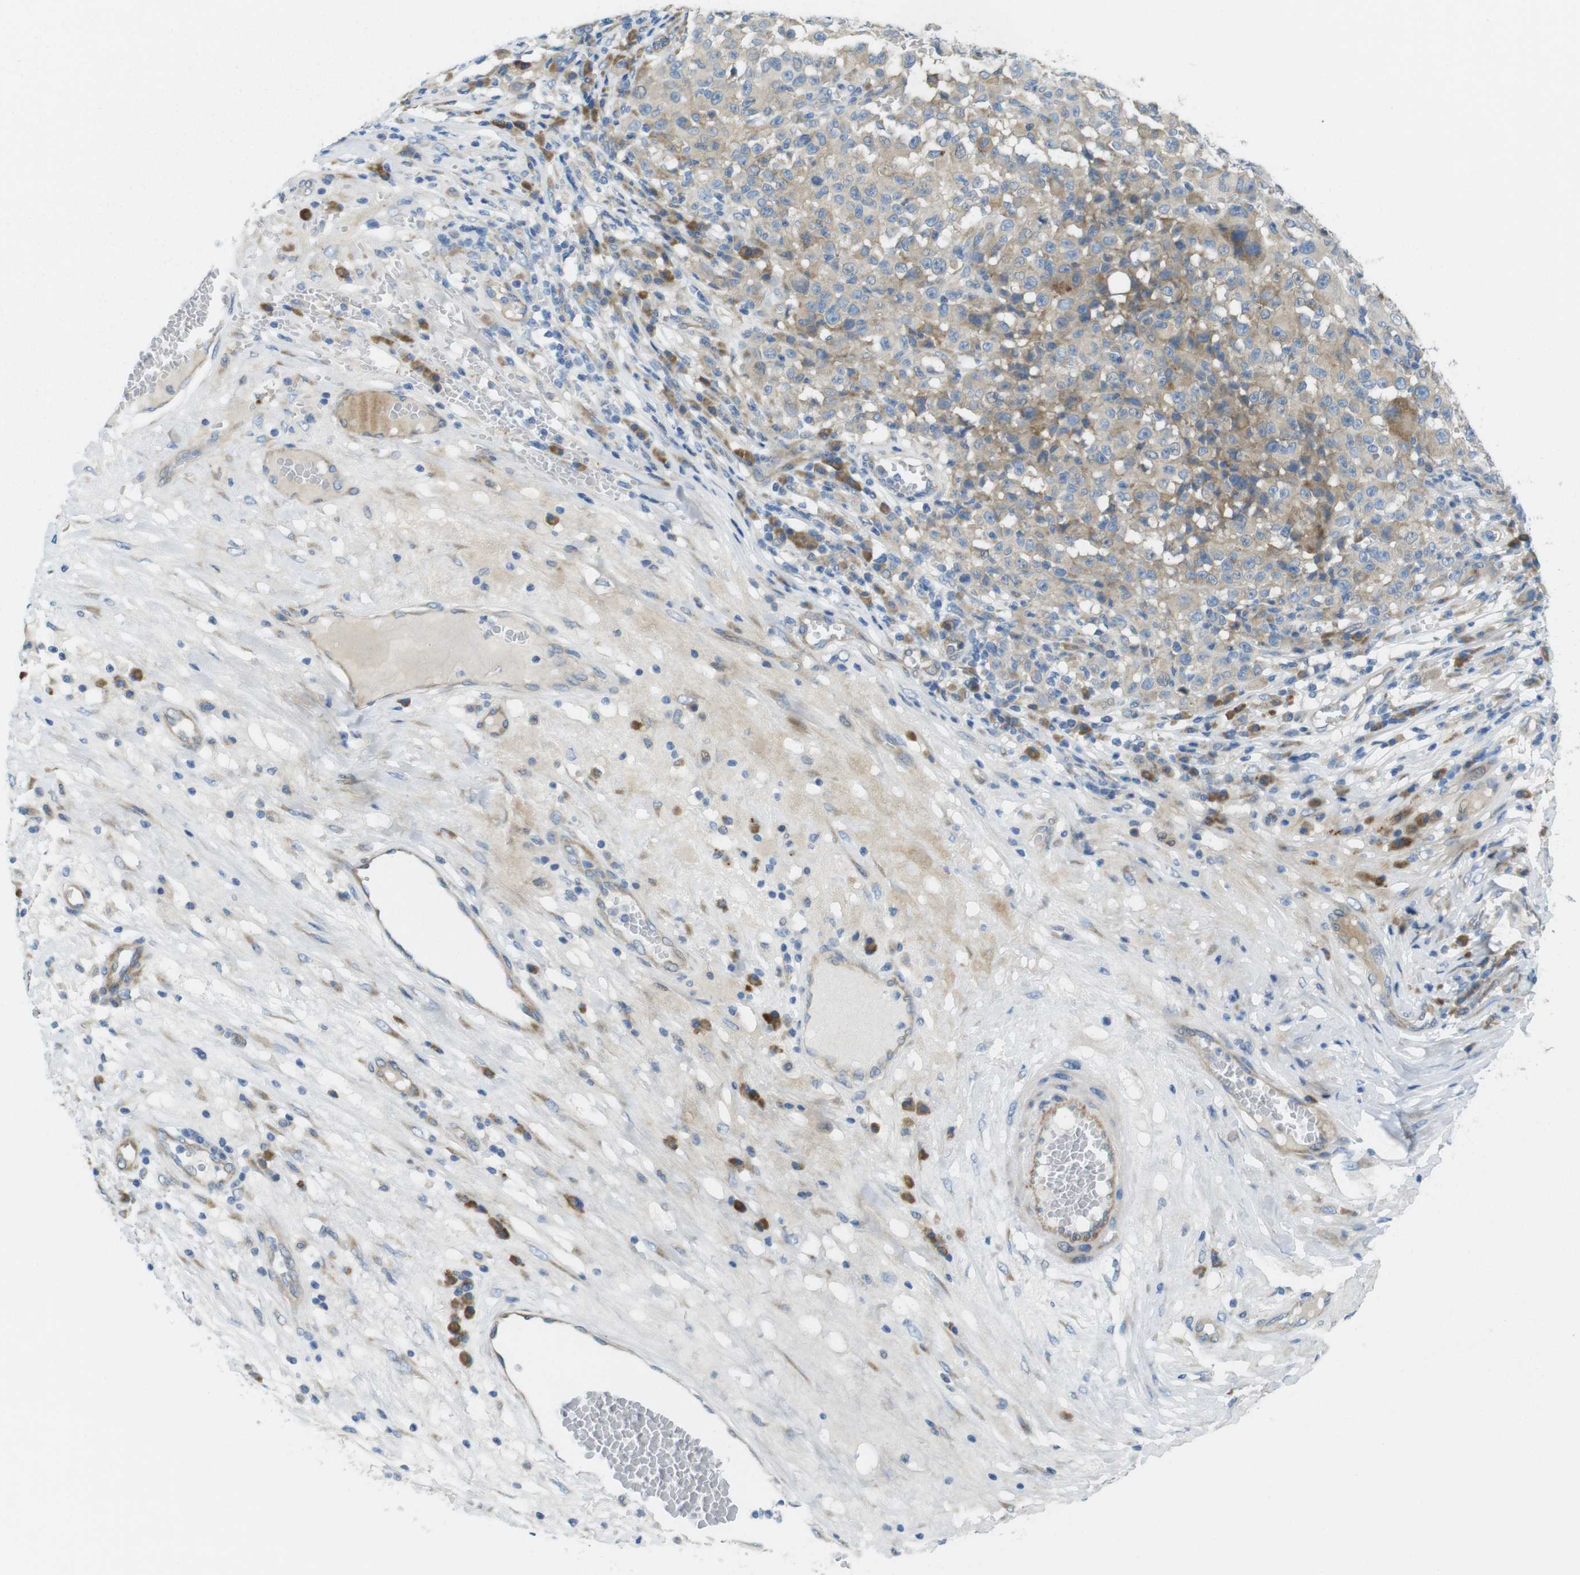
{"staining": {"intensity": "weak", "quantity": ">75%", "location": "cytoplasmic/membranous"}, "tissue": "melanoma", "cell_type": "Tumor cells", "image_type": "cancer", "snomed": [{"axis": "morphology", "description": "Malignant melanoma, NOS"}, {"axis": "topography", "description": "Skin"}], "caption": "High-power microscopy captured an immunohistochemistry image of melanoma, revealing weak cytoplasmic/membranous staining in approximately >75% of tumor cells. Using DAB (brown) and hematoxylin (blue) stains, captured at high magnification using brightfield microscopy.", "gene": "TMEM234", "patient": {"sex": "female", "age": 82}}